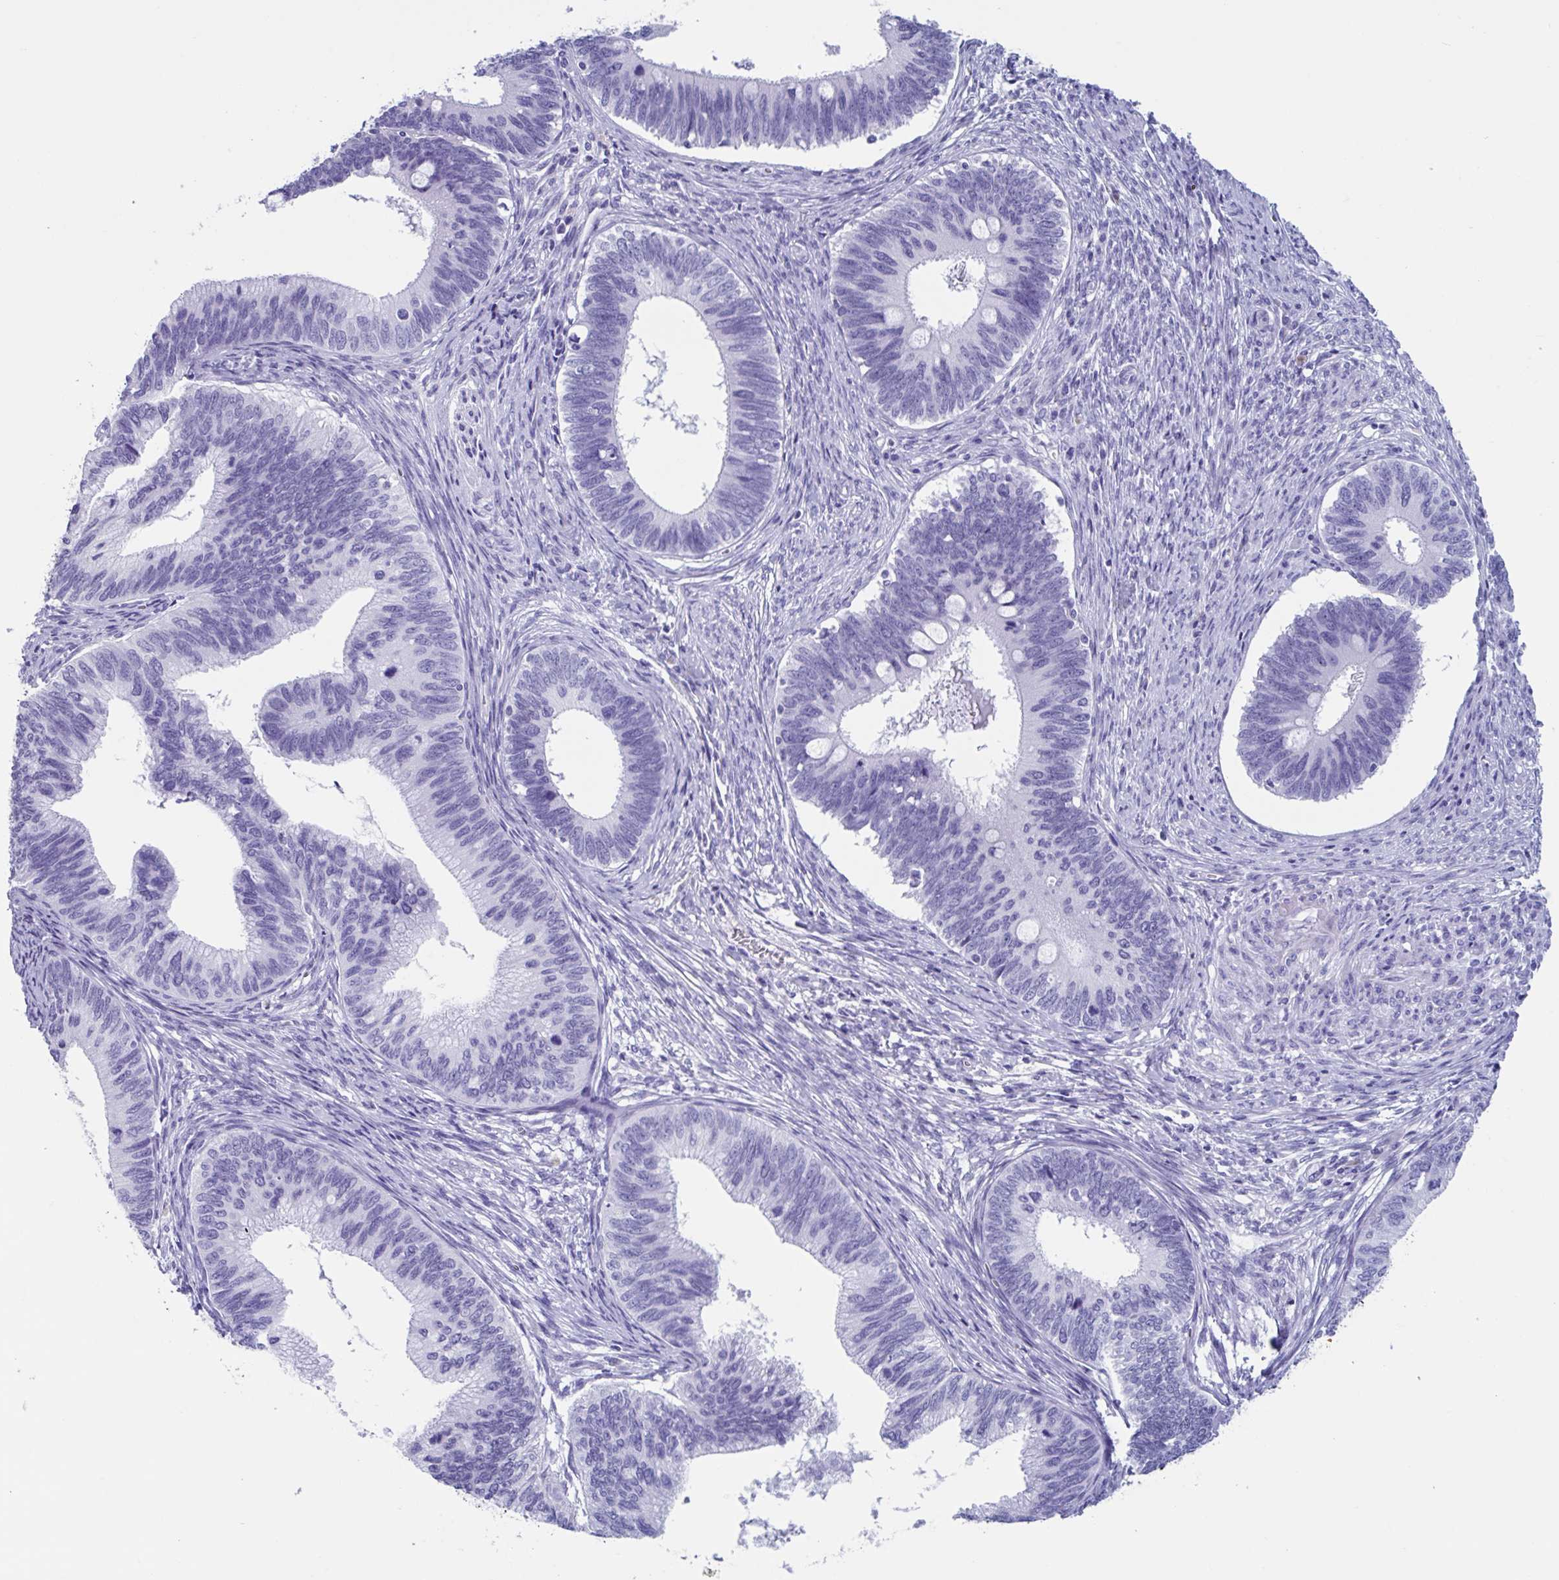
{"staining": {"intensity": "negative", "quantity": "none", "location": "none"}, "tissue": "cervical cancer", "cell_type": "Tumor cells", "image_type": "cancer", "snomed": [{"axis": "morphology", "description": "Adenocarcinoma, NOS"}, {"axis": "topography", "description": "Cervix"}], "caption": "Tumor cells are negative for protein expression in human cervical adenocarcinoma.", "gene": "USP35", "patient": {"sex": "female", "age": 42}}